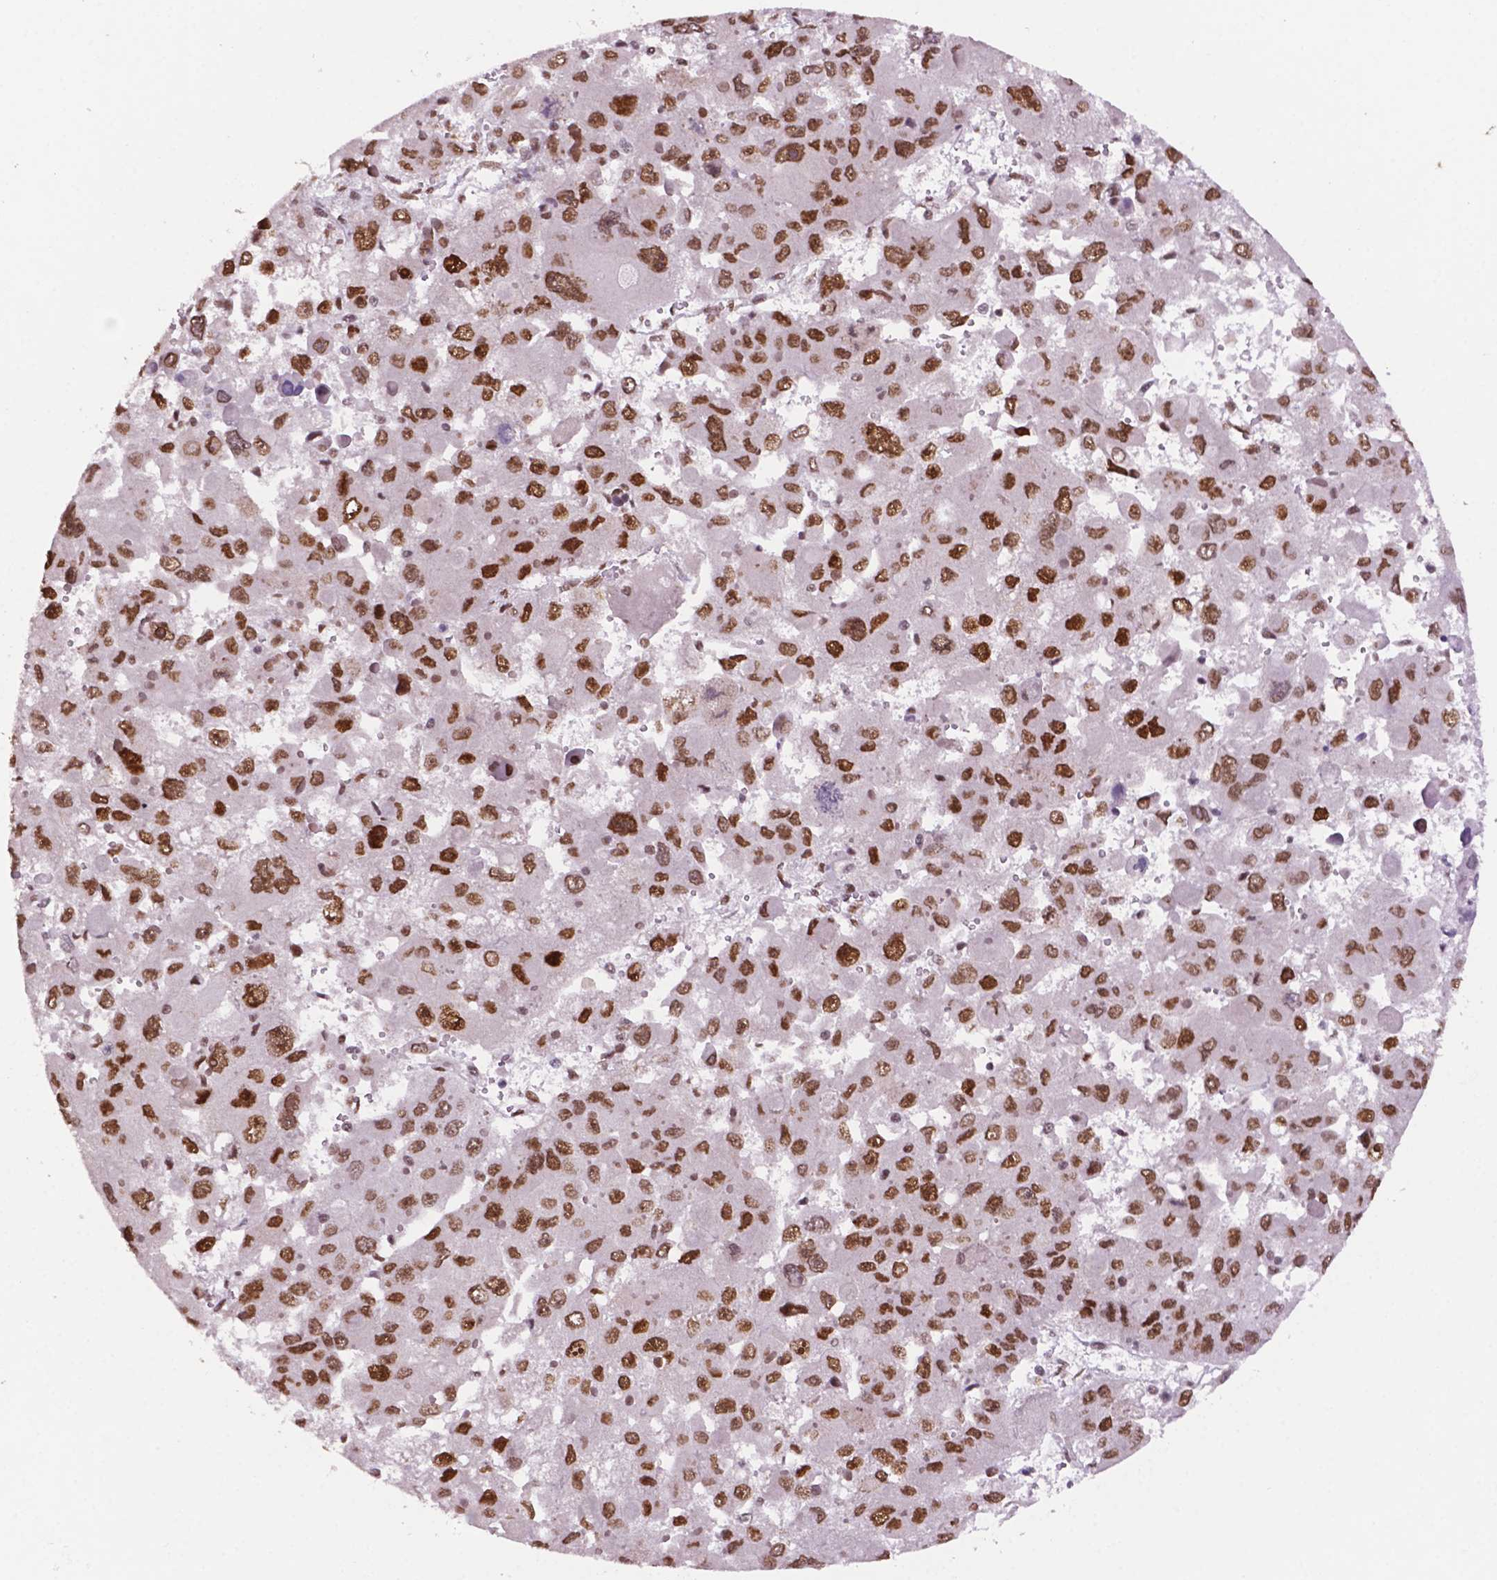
{"staining": {"intensity": "moderate", "quantity": "25%-75%", "location": "nuclear"}, "tissue": "liver cancer", "cell_type": "Tumor cells", "image_type": "cancer", "snomed": [{"axis": "morphology", "description": "Carcinoma, Hepatocellular, NOS"}, {"axis": "topography", "description": "Liver"}], "caption": "The photomicrograph displays a brown stain indicating the presence of a protein in the nuclear of tumor cells in liver cancer. The staining was performed using DAB, with brown indicating positive protein expression. Nuclei are stained blue with hematoxylin.", "gene": "MLH1", "patient": {"sex": "female", "age": 41}}